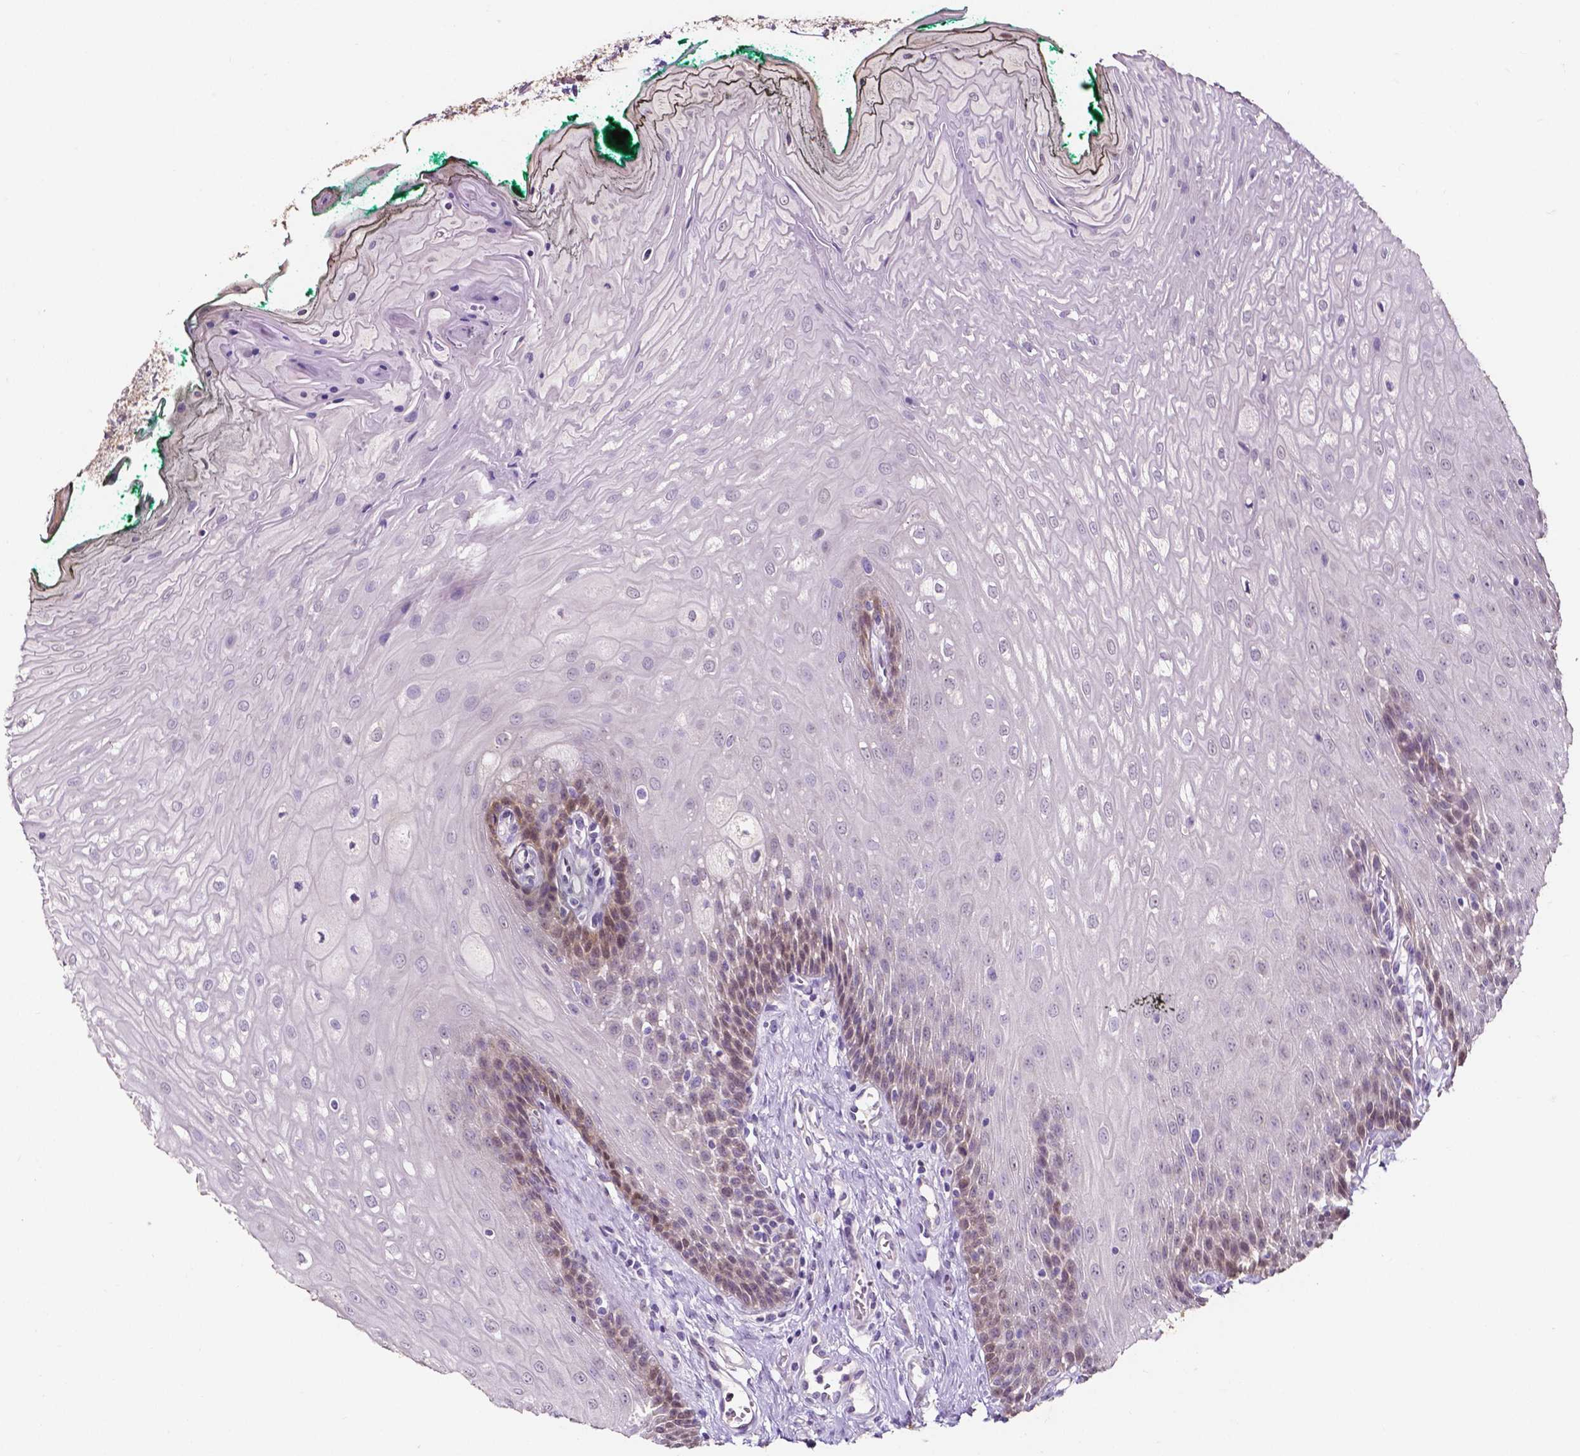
{"staining": {"intensity": "weak", "quantity": "<25%", "location": "cytoplasmic/membranous"}, "tissue": "oral mucosa", "cell_type": "Squamous epithelial cells", "image_type": "normal", "snomed": [{"axis": "morphology", "description": "Normal tissue, NOS"}, {"axis": "topography", "description": "Oral tissue"}], "caption": "Micrograph shows no significant protein positivity in squamous epithelial cells of benign oral mucosa.", "gene": "PSAT1", "patient": {"sex": "female", "age": 68}}